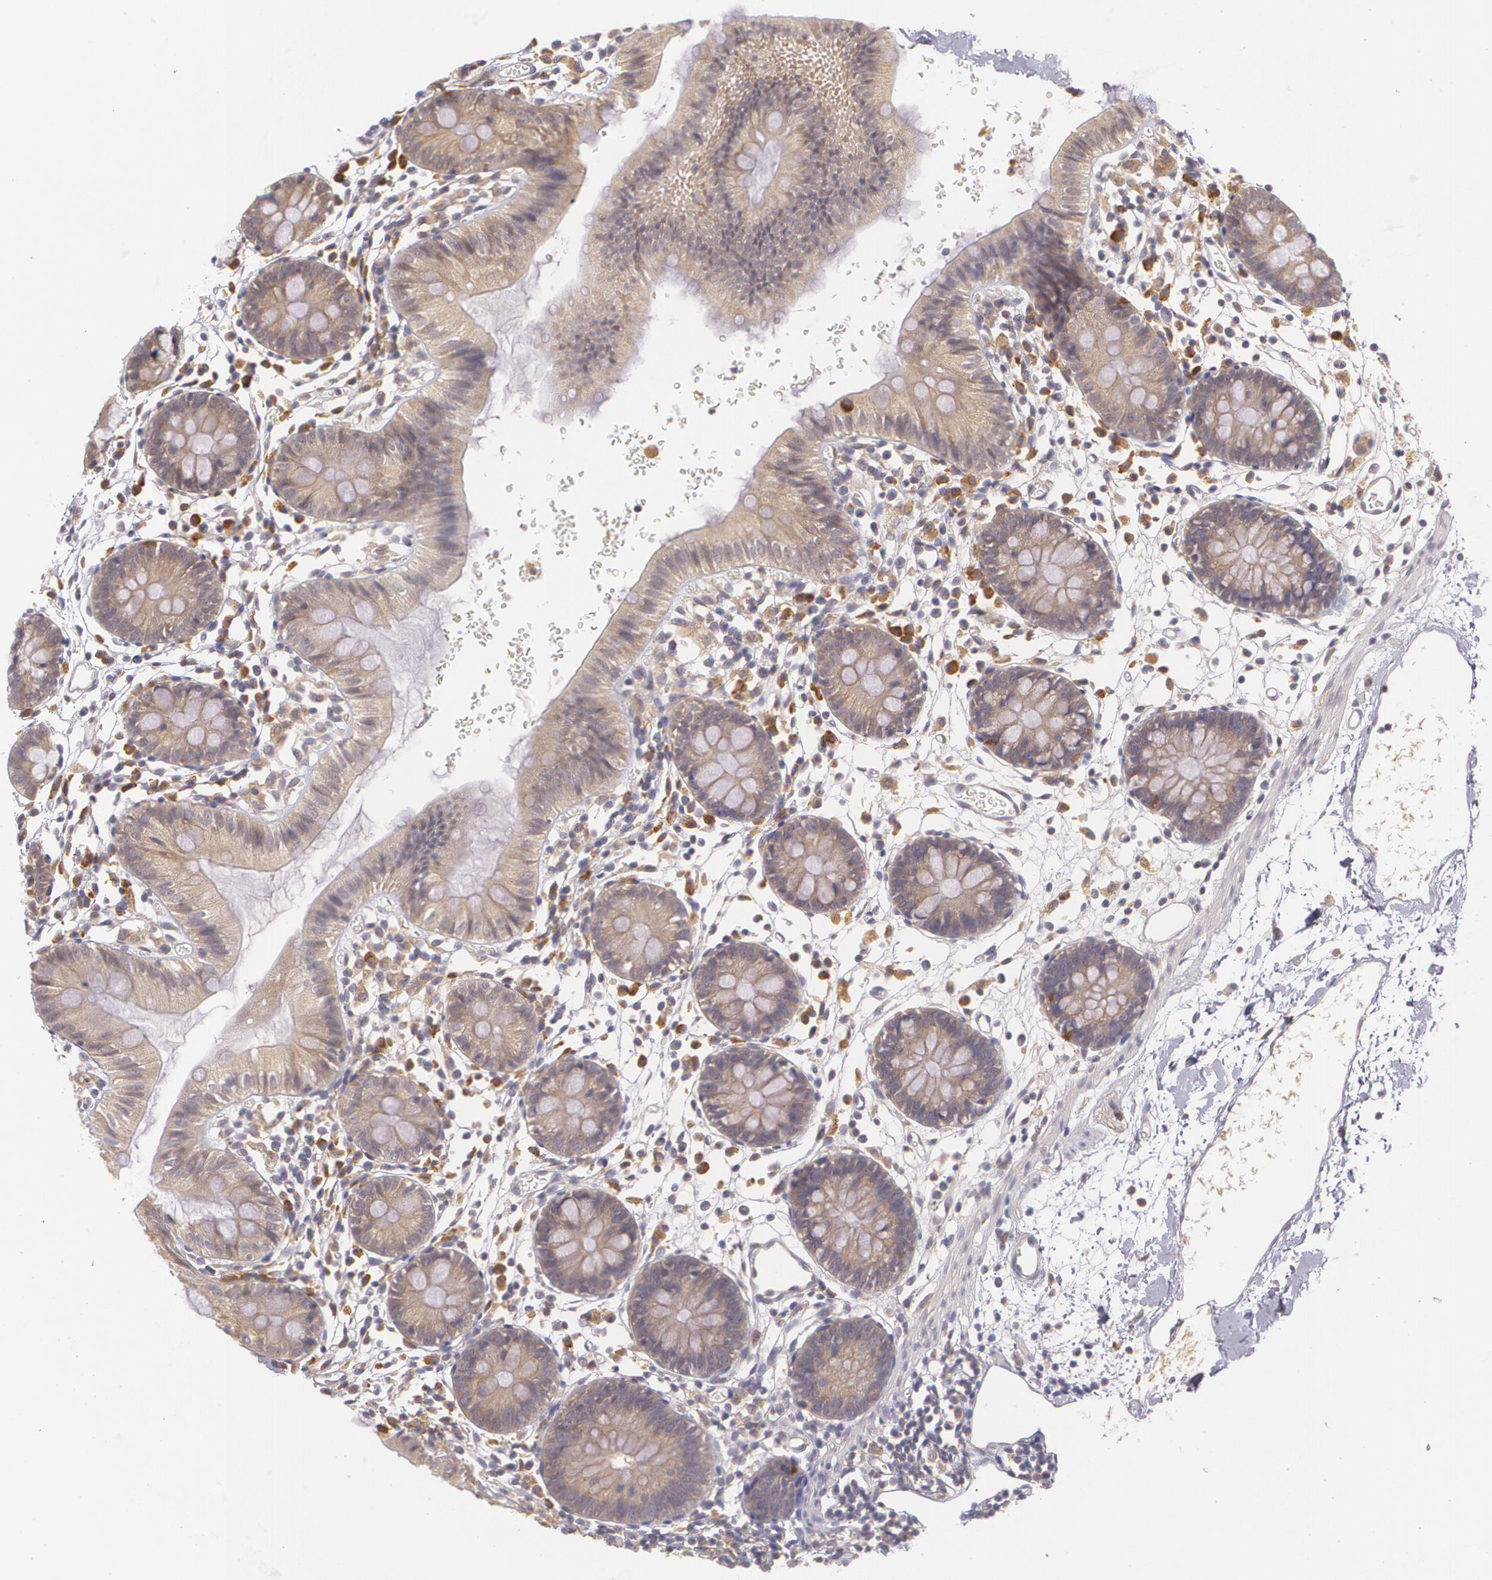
{"staining": {"intensity": "negative", "quantity": "none", "location": "none"}, "tissue": "colon", "cell_type": "Endothelial cells", "image_type": "normal", "snomed": [{"axis": "morphology", "description": "Normal tissue, NOS"}, {"axis": "topography", "description": "Colon"}], "caption": "Endothelial cells are negative for brown protein staining in normal colon. Brightfield microscopy of IHC stained with DAB (3,3'-diaminobenzidine) (brown) and hematoxylin (blue), captured at high magnification.", "gene": "CCL17", "patient": {"sex": "male", "age": 14}}